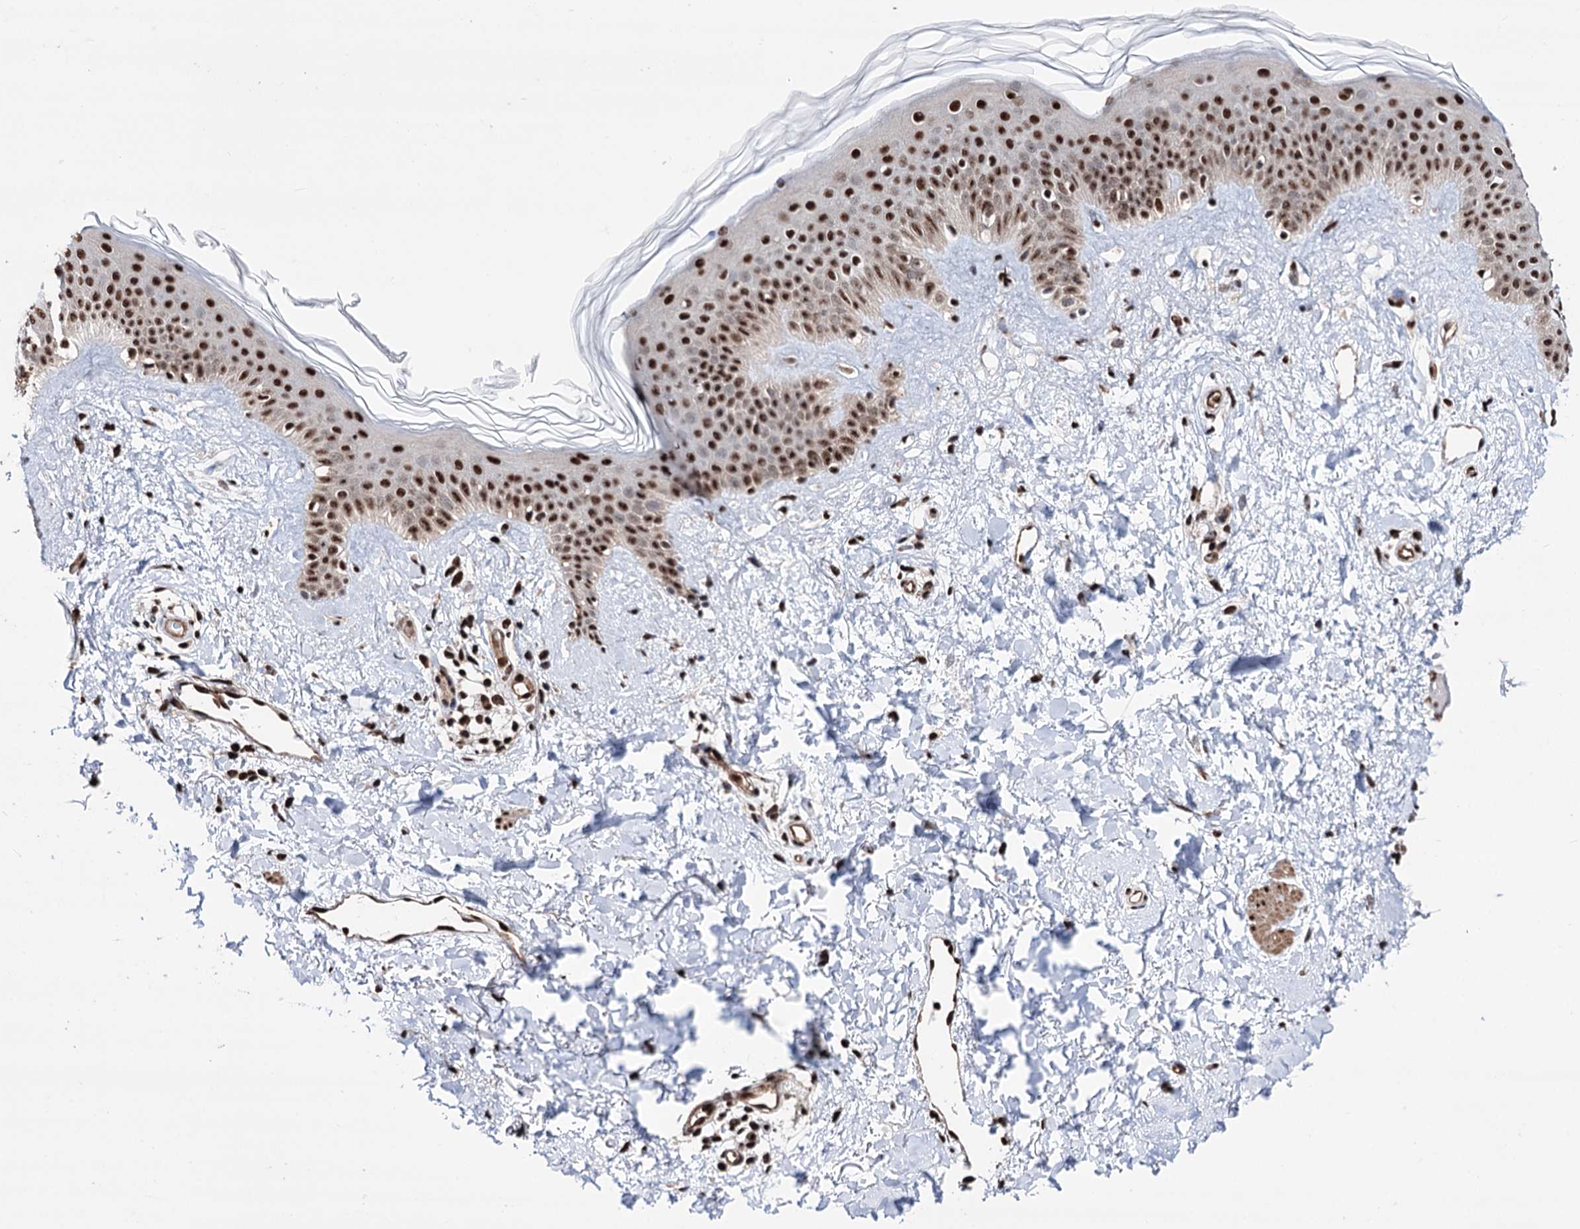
{"staining": {"intensity": "strong", "quantity": "25%-75%", "location": "nuclear"}, "tissue": "skin", "cell_type": "Fibroblasts", "image_type": "normal", "snomed": [{"axis": "morphology", "description": "Normal tissue, NOS"}, {"axis": "topography", "description": "Skin"}], "caption": "Normal skin exhibits strong nuclear positivity in approximately 25%-75% of fibroblasts, visualized by immunohistochemistry. (DAB = brown stain, brightfield microscopy at high magnification).", "gene": "CHMP7", "patient": {"sex": "female", "age": 58}}